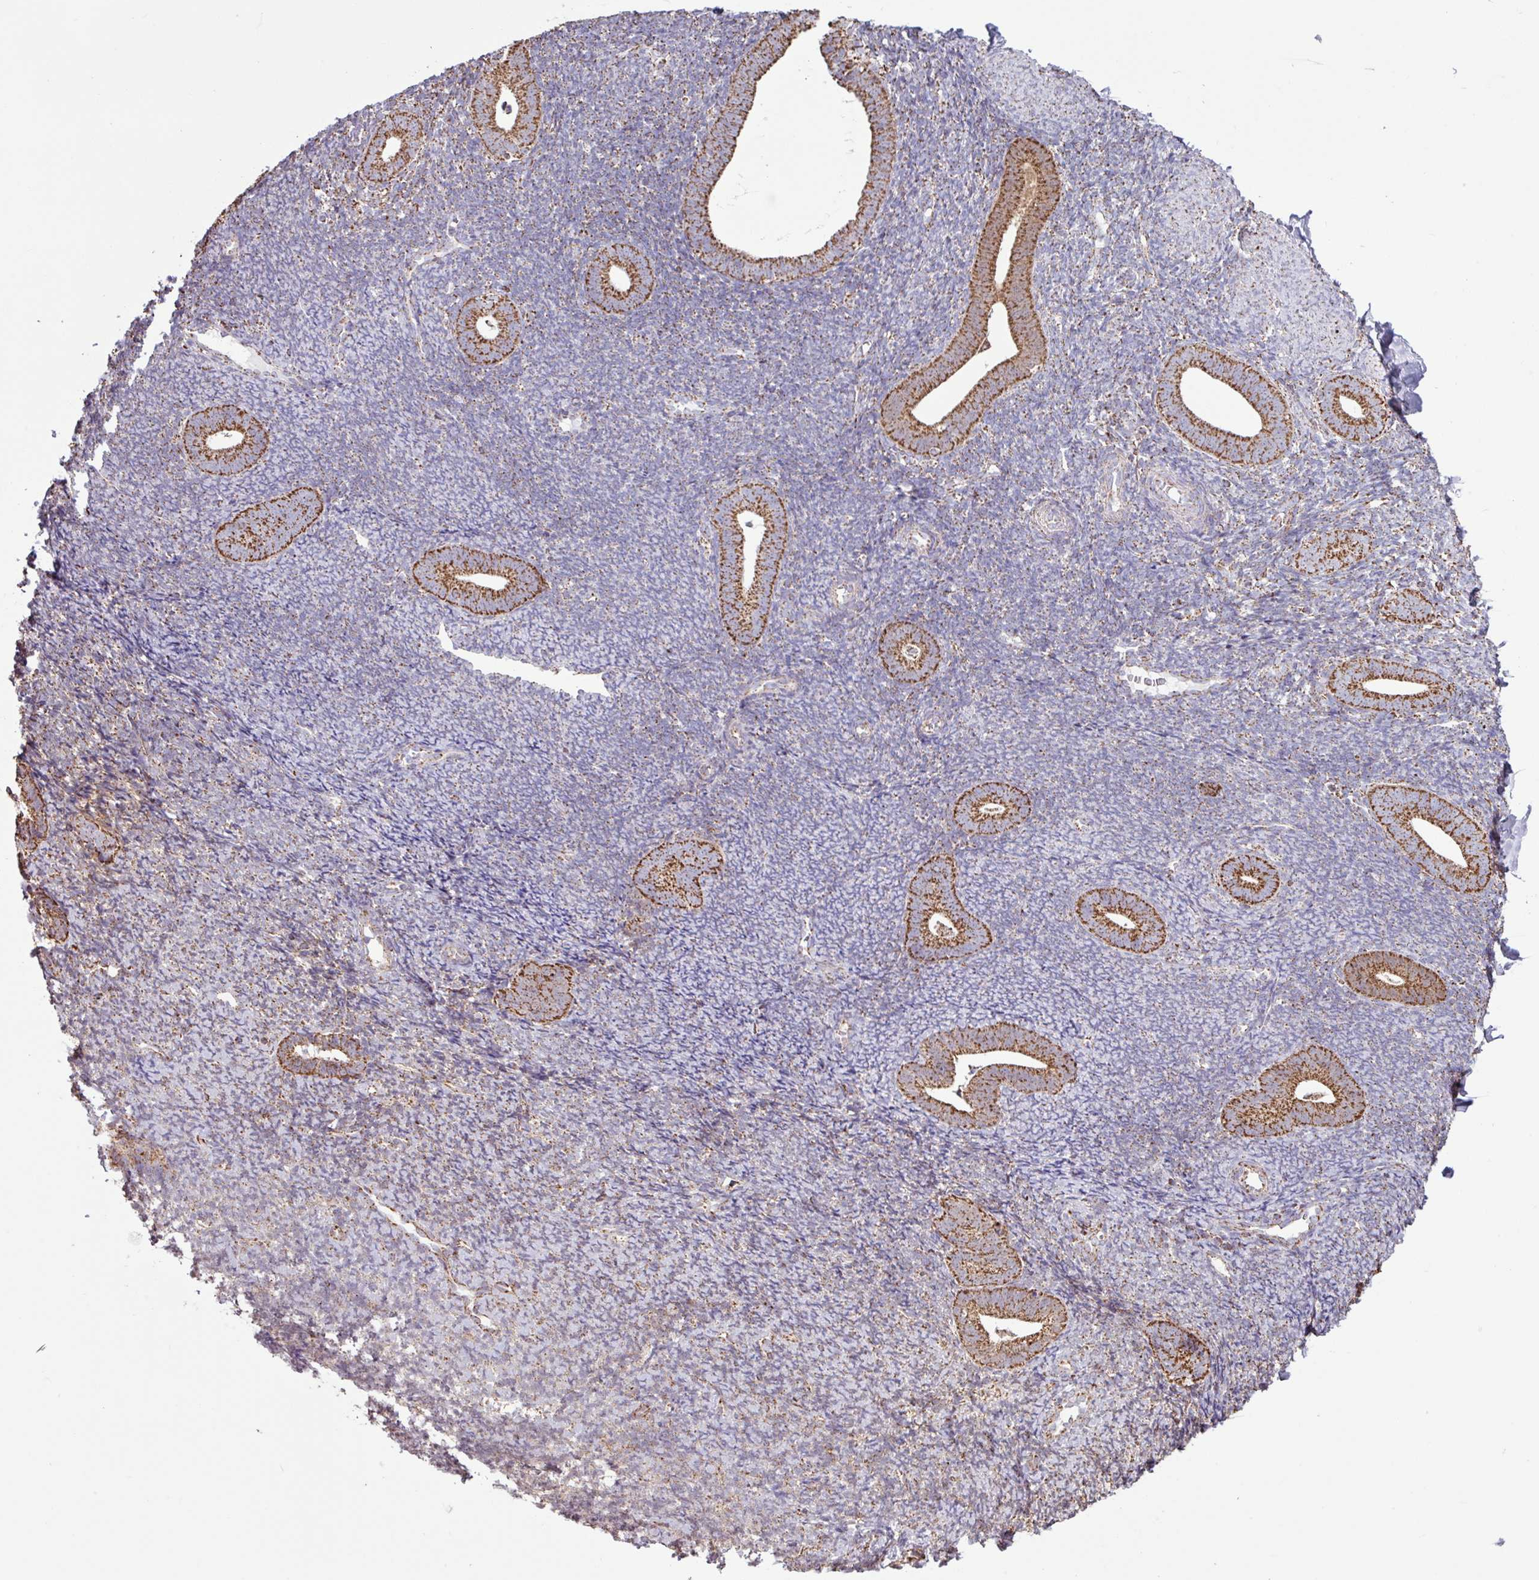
{"staining": {"intensity": "moderate", "quantity": "25%-75%", "location": "cytoplasmic/membranous"}, "tissue": "endometrium", "cell_type": "Cells in endometrial stroma", "image_type": "normal", "snomed": [{"axis": "morphology", "description": "Normal tissue, NOS"}, {"axis": "topography", "description": "Endometrium"}], "caption": "A medium amount of moderate cytoplasmic/membranous staining is present in about 25%-75% of cells in endometrial stroma in unremarkable endometrium.", "gene": "ALG8", "patient": {"sex": "female", "age": 39}}